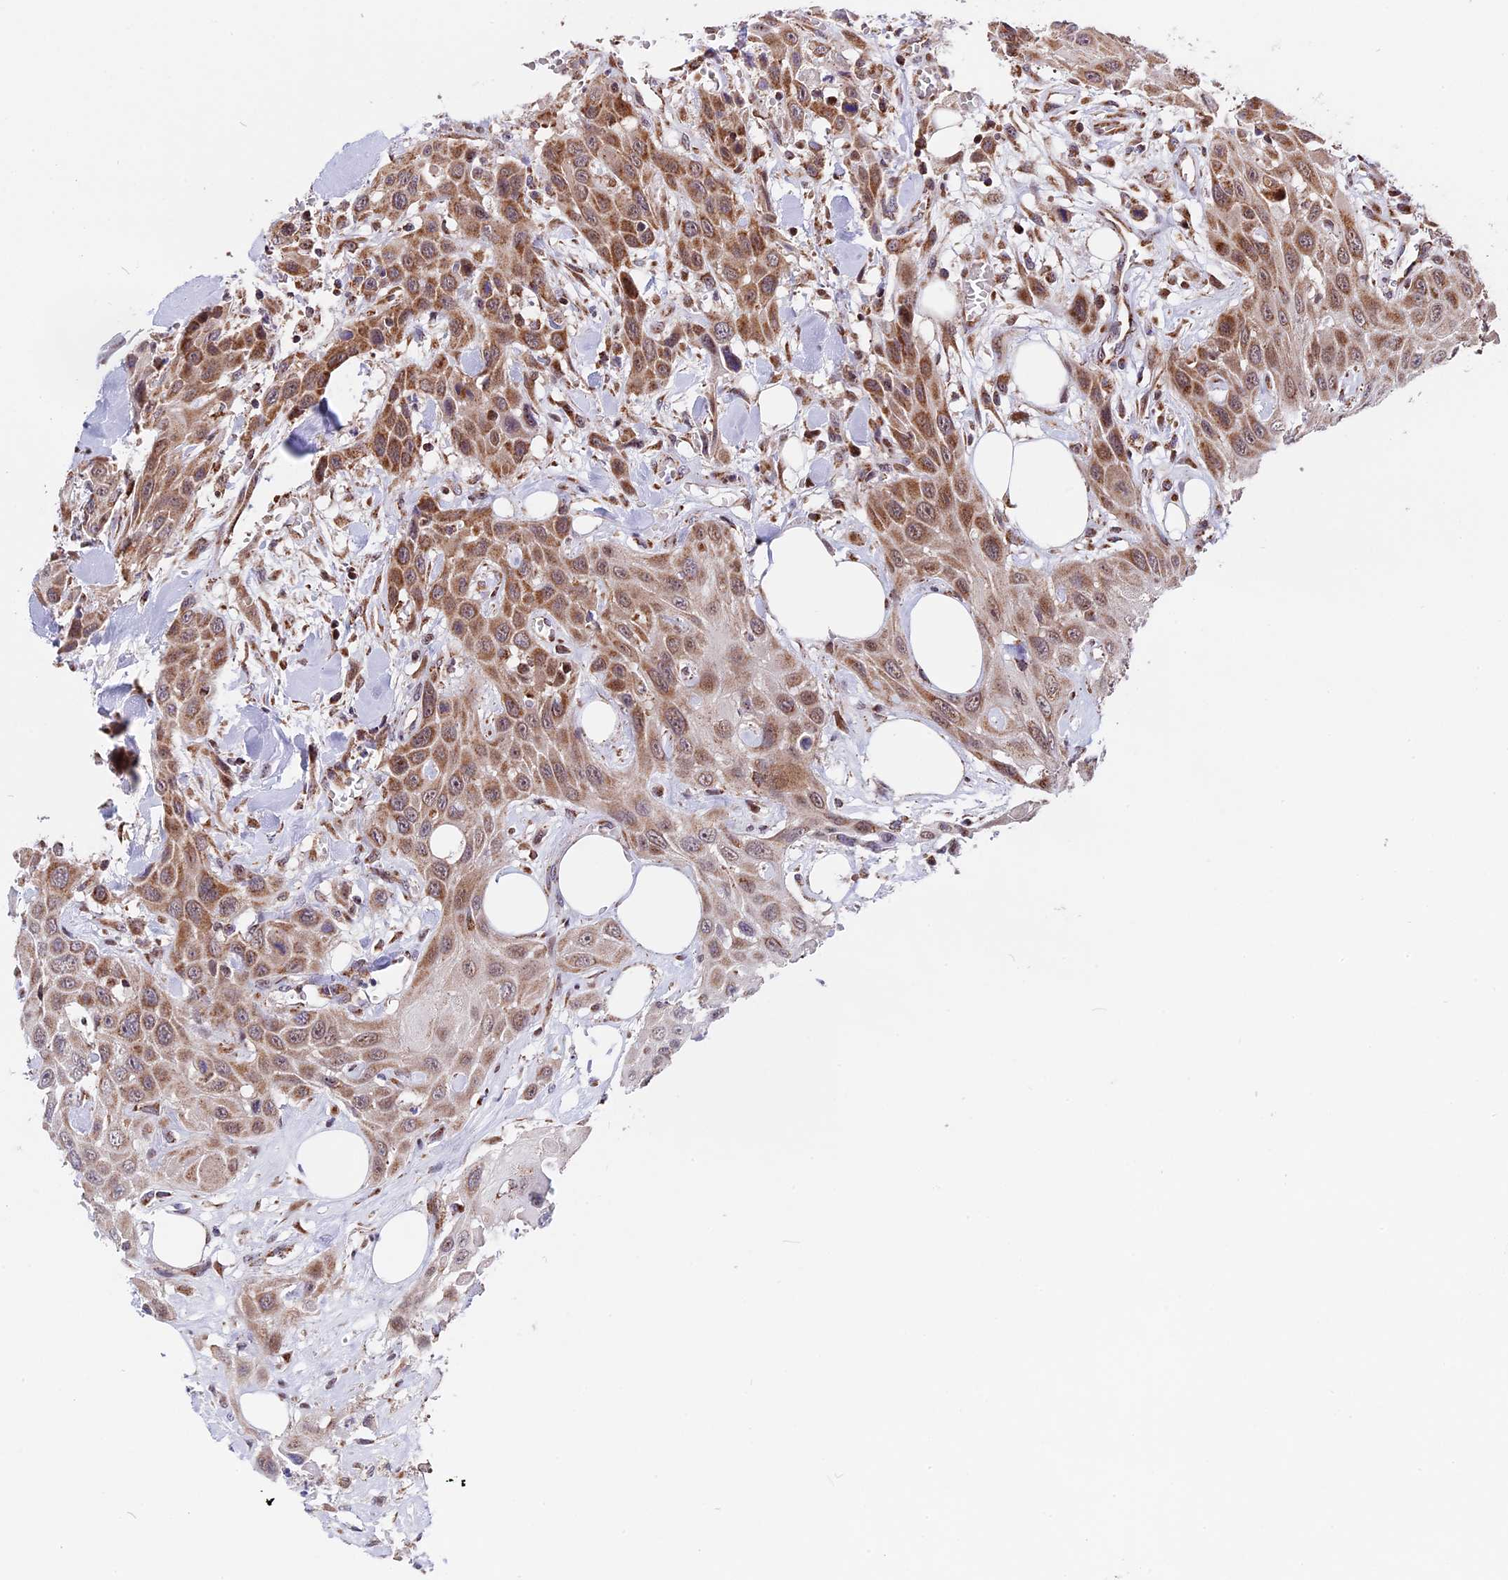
{"staining": {"intensity": "moderate", "quantity": ">75%", "location": "cytoplasmic/membranous"}, "tissue": "head and neck cancer", "cell_type": "Tumor cells", "image_type": "cancer", "snomed": [{"axis": "morphology", "description": "Squamous cell carcinoma, NOS"}, {"axis": "topography", "description": "Head-Neck"}], "caption": "Tumor cells demonstrate medium levels of moderate cytoplasmic/membranous expression in about >75% of cells in human head and neck squamous cell carcinoma.", "gene": "FAM174C", "patient": {"sex": "male", "age": 81}}